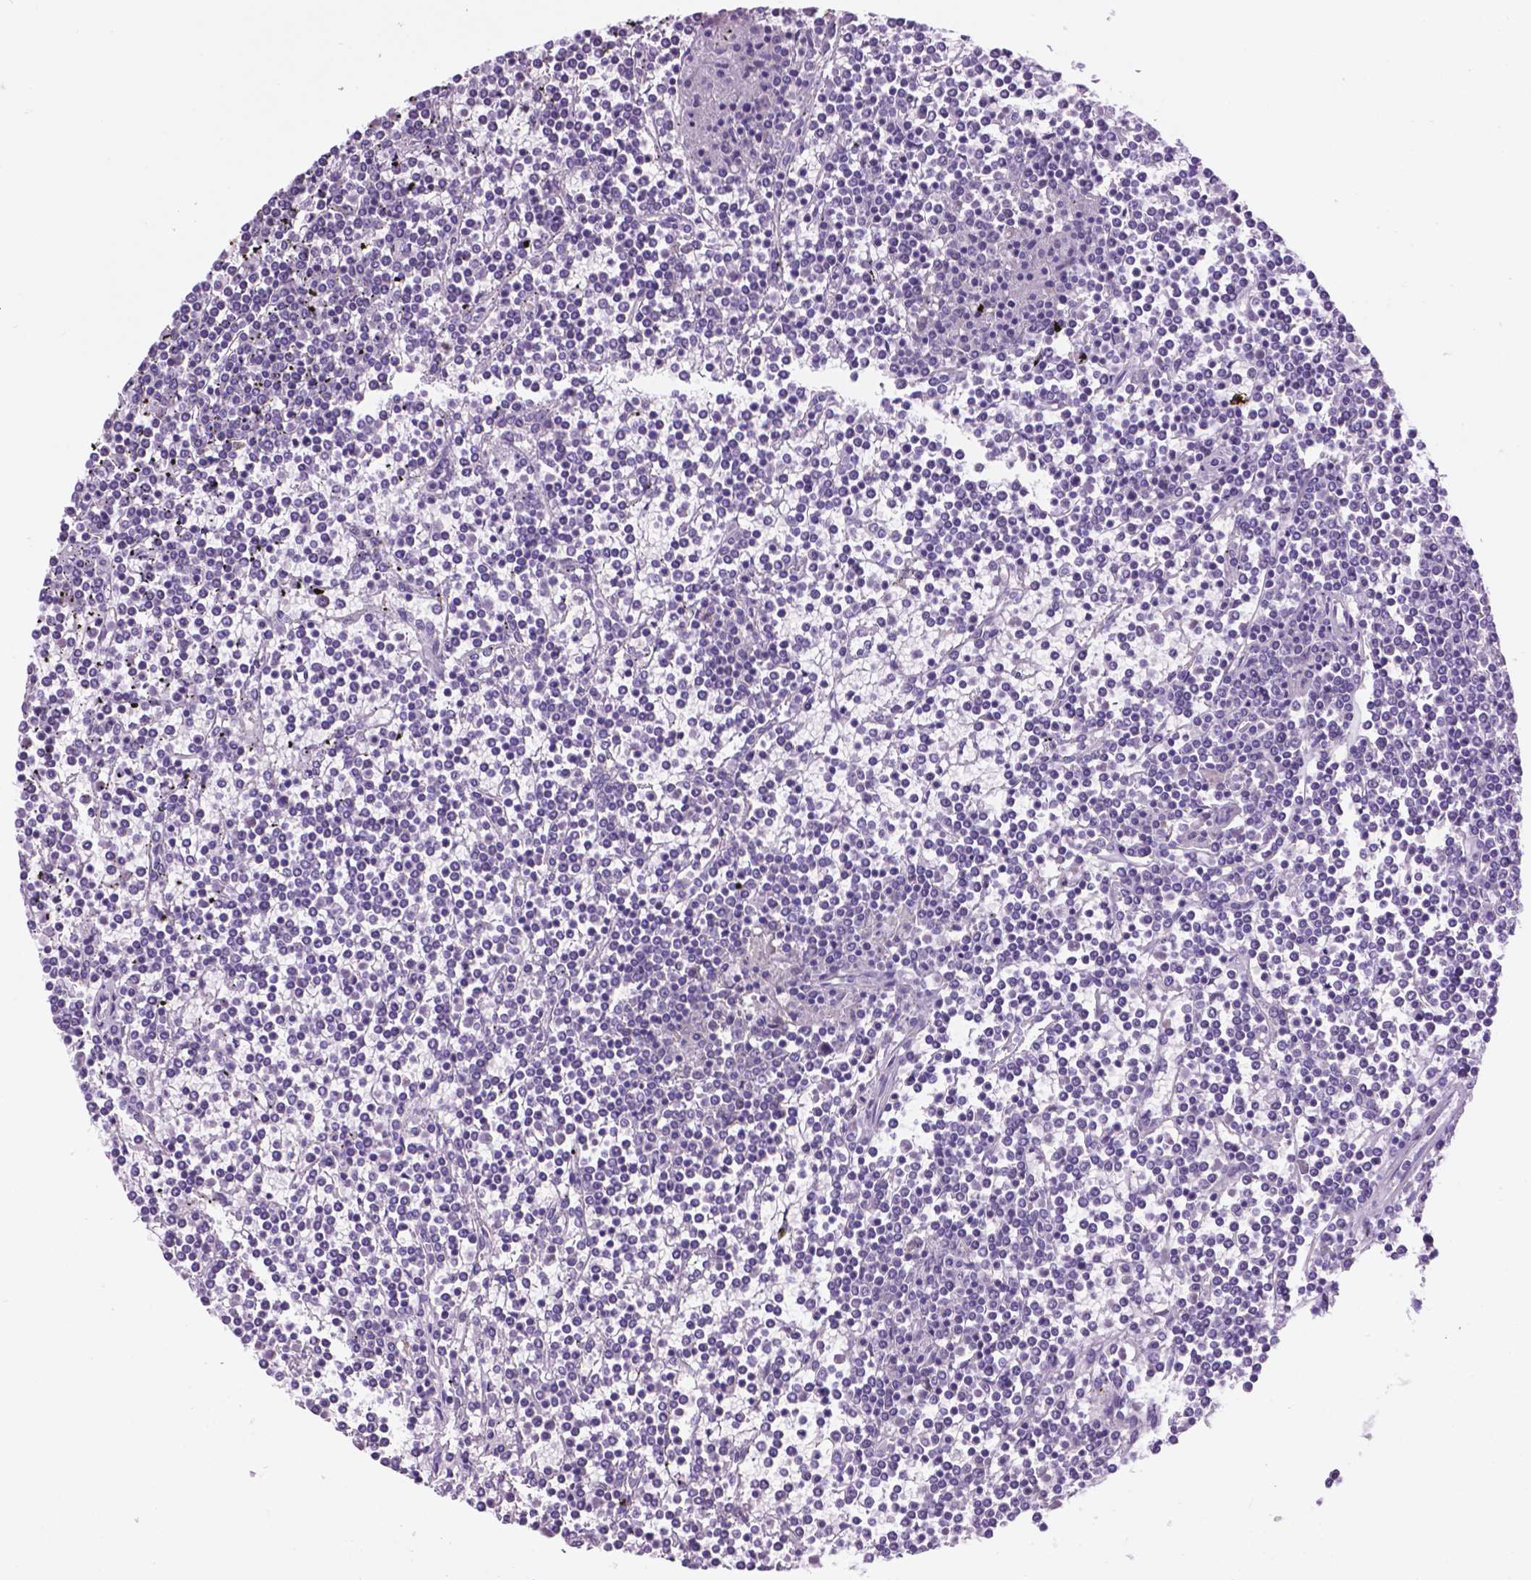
{"staining": {"intensity": "negative", "quantity": "none", "location": "none"}, "tissue": "lymphoma", "cell_type": "Tumor cells", "image_type": "cancer", "snomed": [{"axis": "morphology", "description": "Malignant lymphoma, non-Hodgkin's type, Low grade"}, {"axis": "topography", "description": "Spleen"}], "caption": "Tumor cells show no significant staining in lymphoma.", "gene": "SPDYA", "patient": {"sex": "female", "age": 19}}